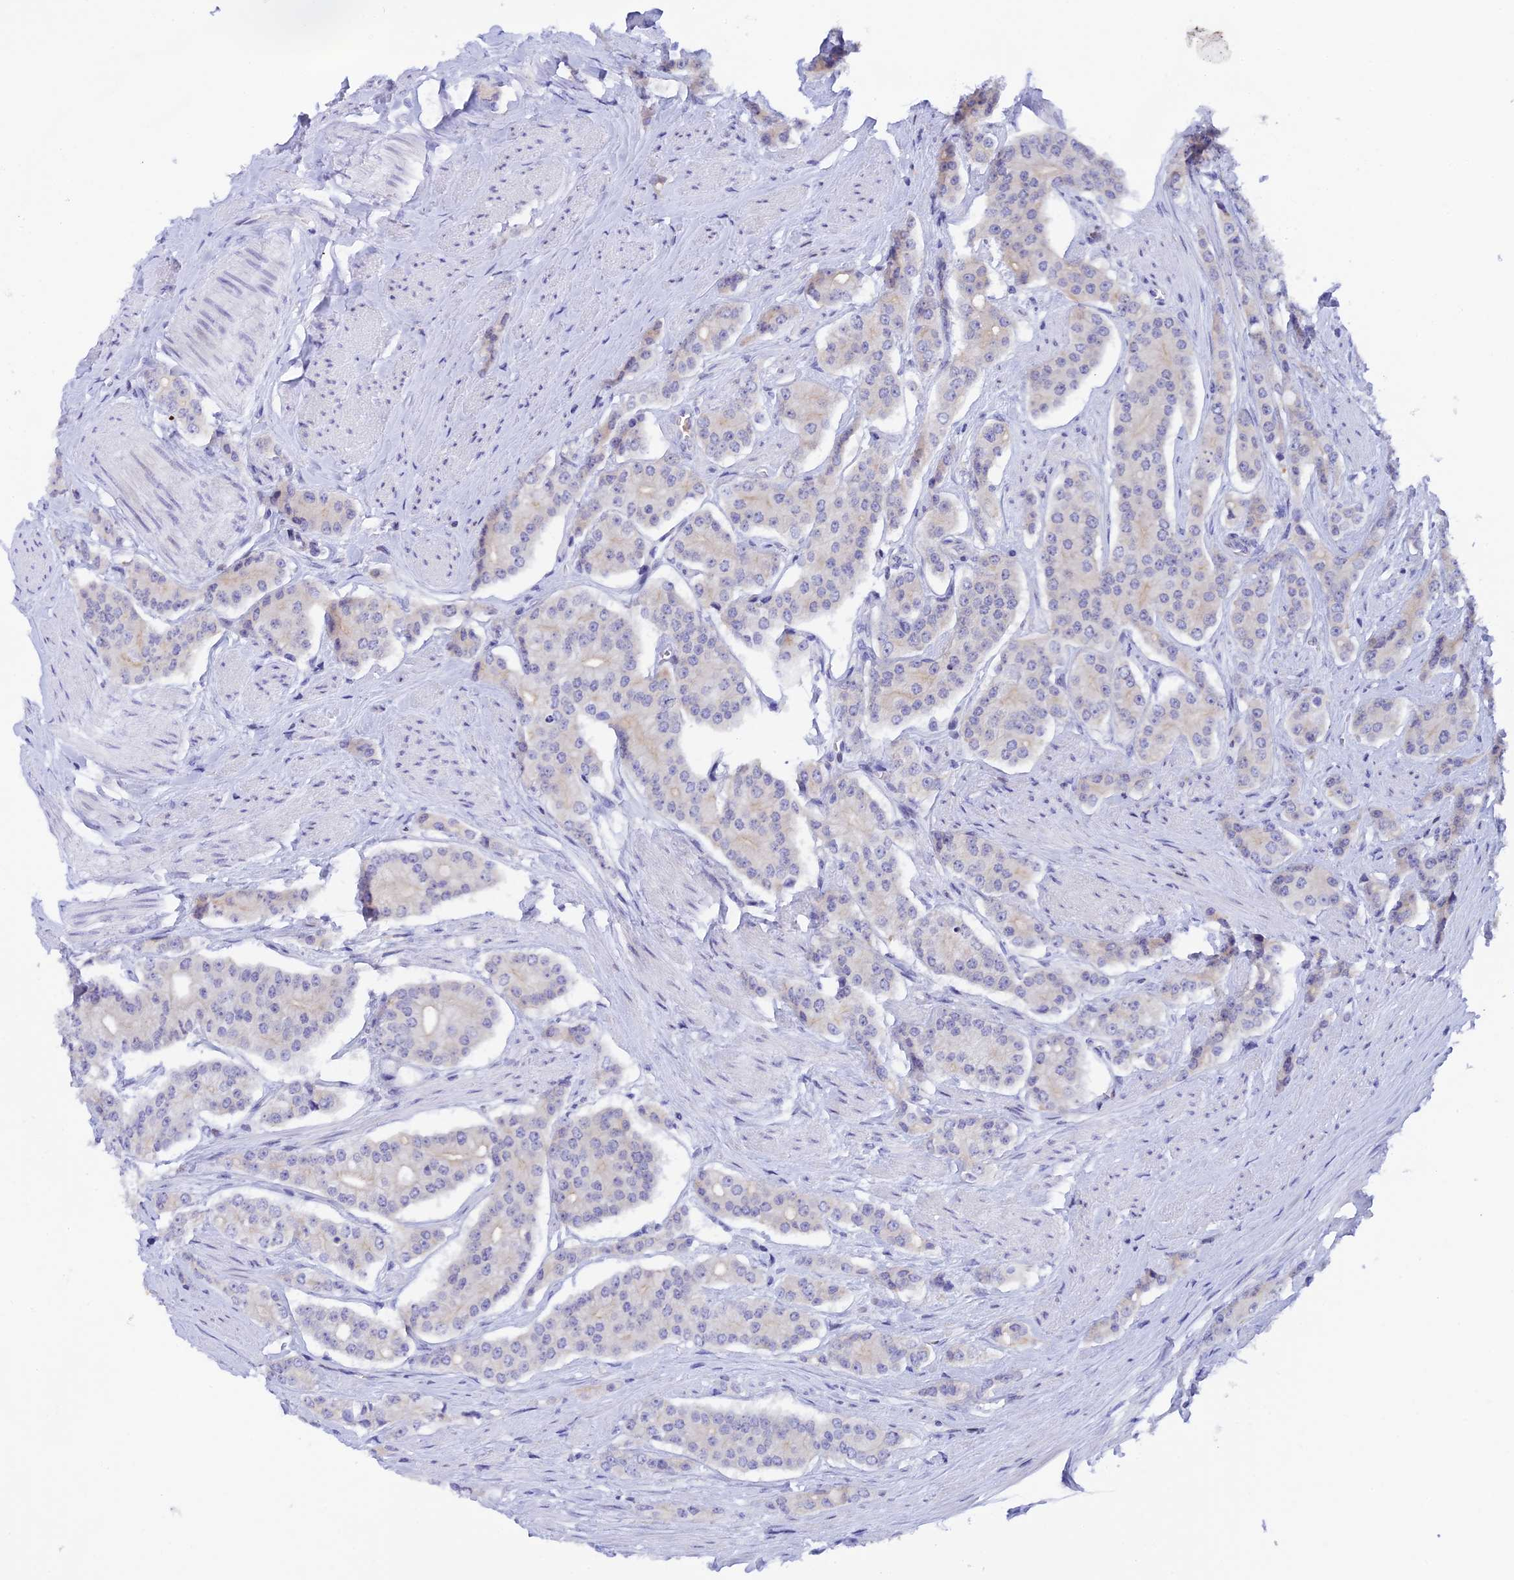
{"staining": {"intensity": "negative", "quantity": "none", "location": "none"}, "tissue": "prostate cancer", "cell_type": "Tumor cells", "image_type": "cancer", "snomed": [{"axis": "morphology", "description": "Adenocarcinoma, High grade"}, {"axis": "topography", "description": "Prostate"}], "caption": "A photomicrograph of prostate high-grade adenocarcinoma stained for a protein shows no brown staining in tumor cells.", "gene": "RASGEF1B", "patient": {"sex": "male", "age": 71}}